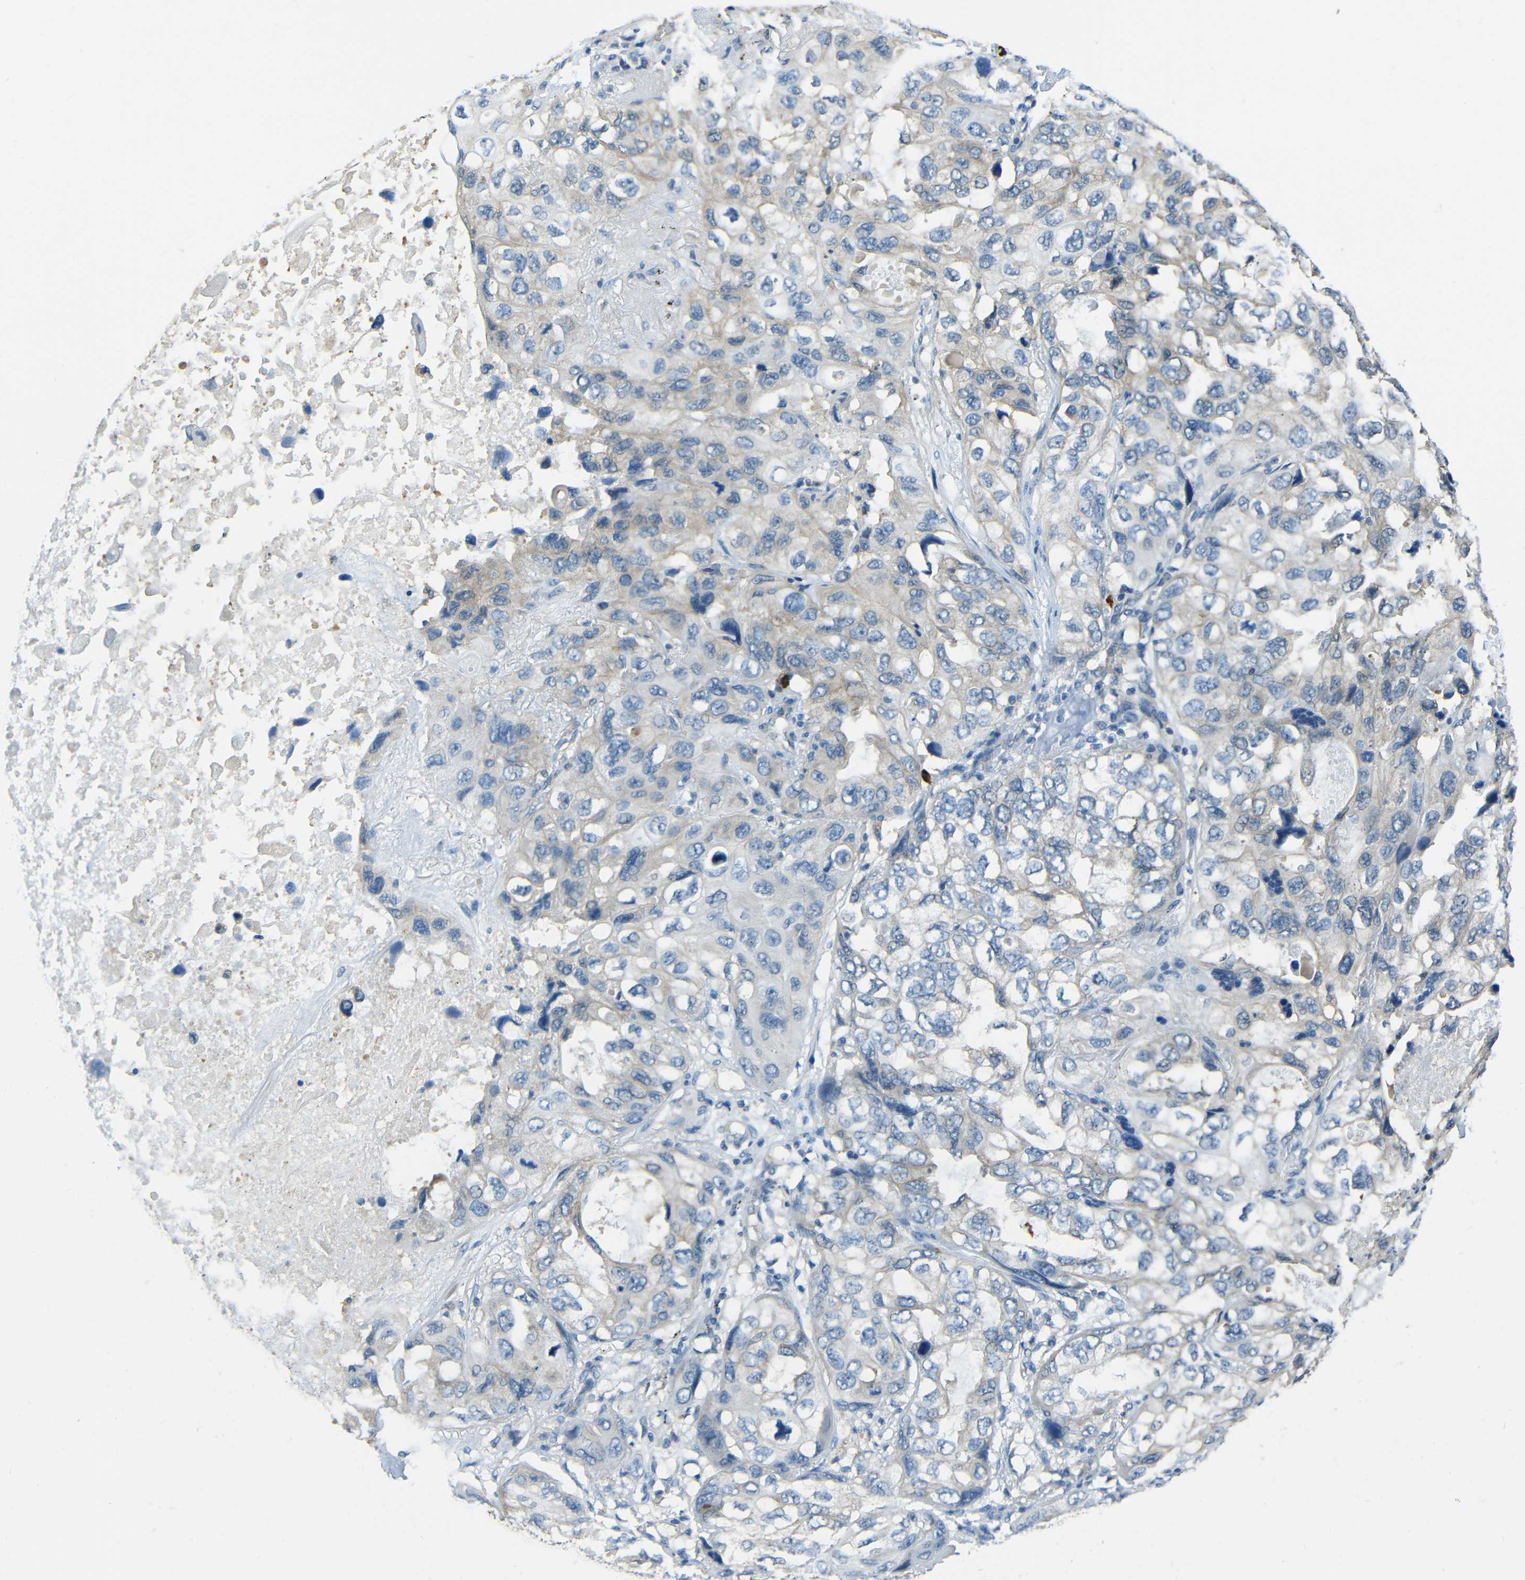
{"staining": {"intensity": "negative", "quantity": "none", "location": "none"}, "tissue": "lung cancer", "cell_type": "Tumor cells", "image_type": "cancer", "snomed": [{"axis": "morphology", "description": "Squamous cell carcinoma, NOS"}, {"axis": "topography", "description": "Lung"}], "caption": "A high-resolution histopathology image shows immunohistochemistry staining of squamous cell carcinoma (lung), which exhibits no significant staining in tumor cells.", "gene": "CYP26B1", "patient": {"sex": "female", "age": 73}}